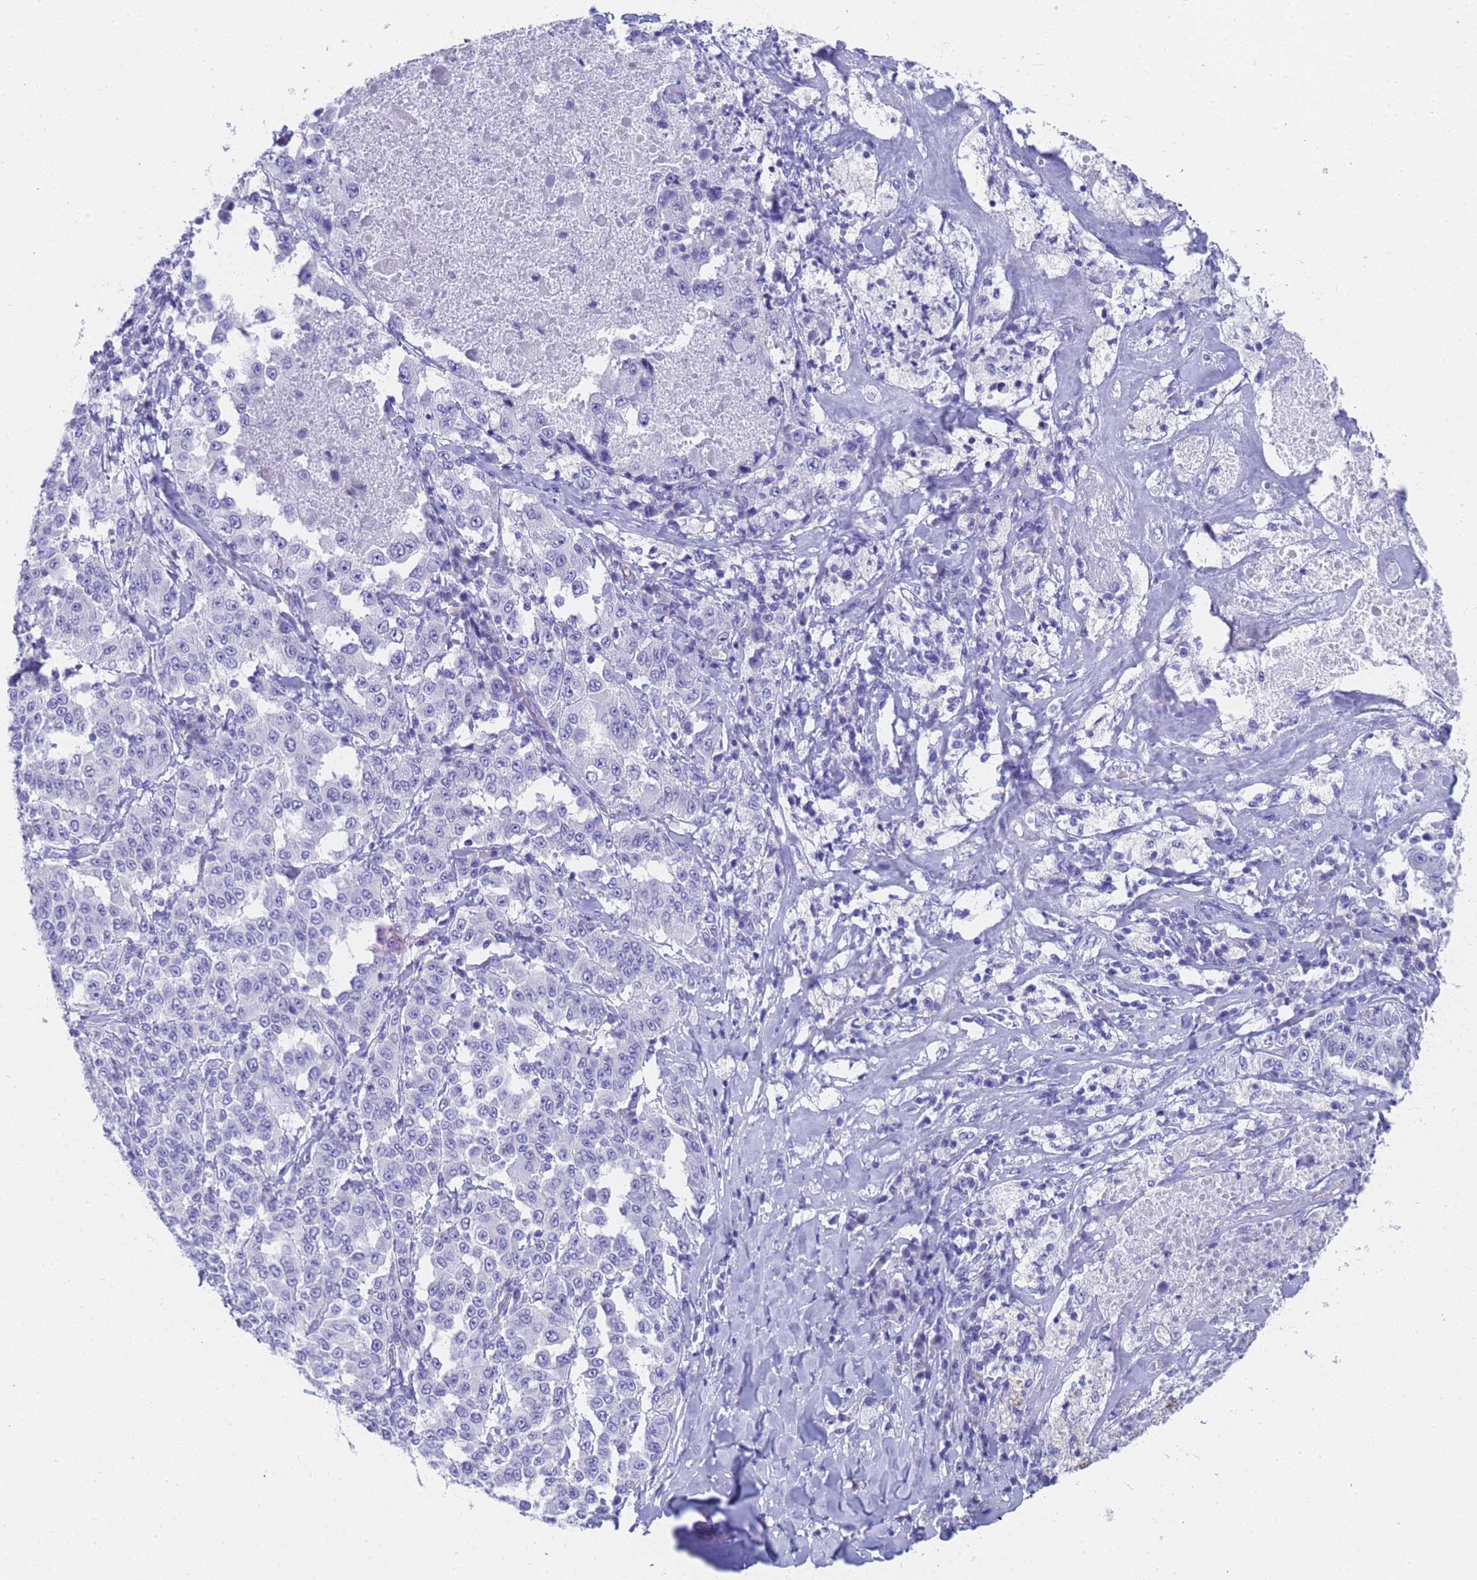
{"staining": {"intensity": "negative", "quantity": "none", "location": "none"}, "tissue": "melanoma", "cell_type": "Tumor cells", "image_type": "cancer", "snomed": [{"axis": "morphology", "description": "Malignant melanoma, Metastatic site"}, {"axis": "topography", "description": "Lymph node"}], "caption": "A micrograph of melanoma stained for a protein exhibits no brown staining in tumor cells. (DAB (3,3'-diaminobenzidine) immunohistochemistry, high magnification).", "gene": "STATH", "patient": {"sex": "male", "age": 62}}